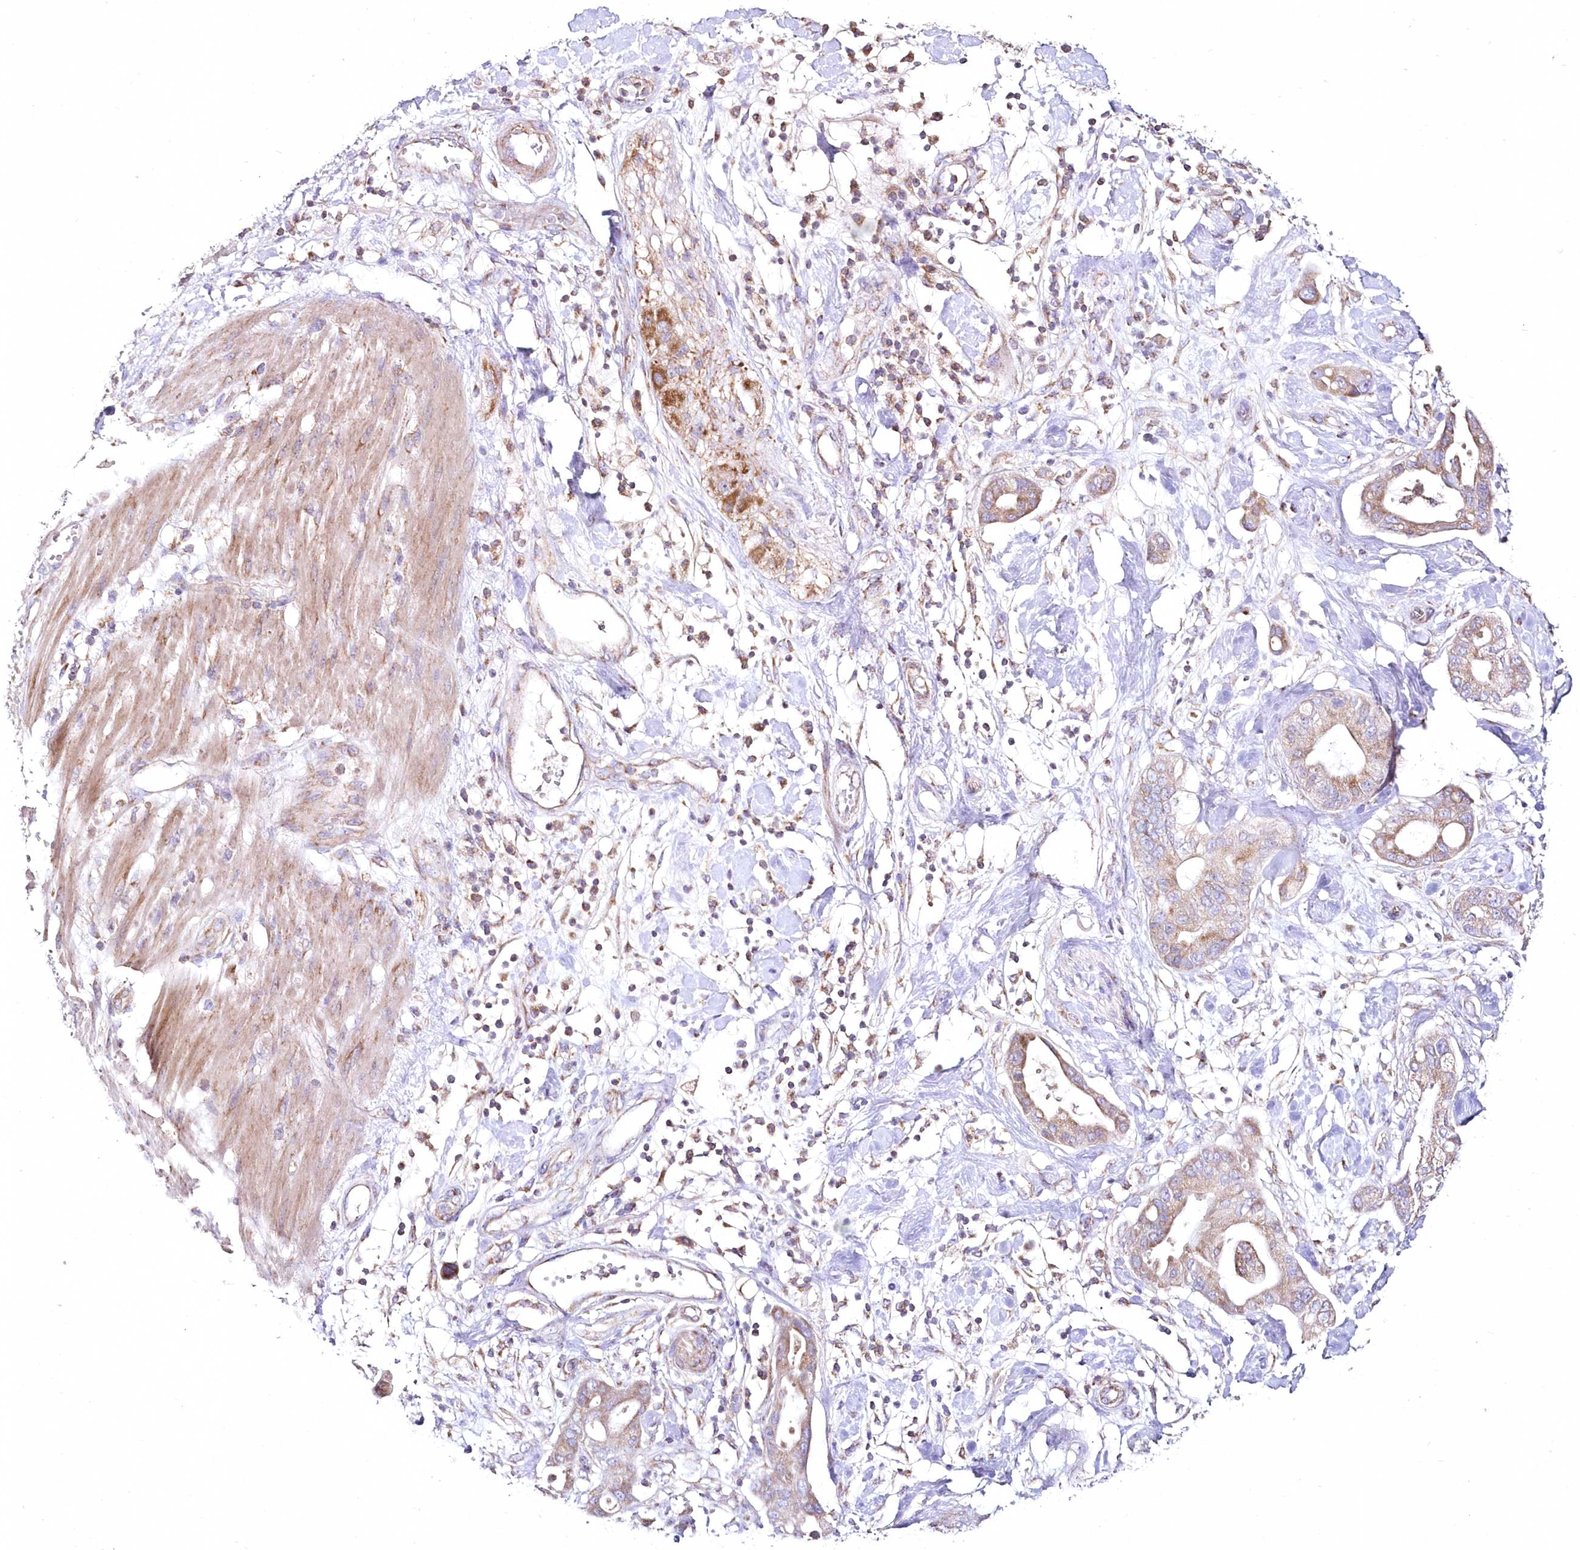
{"staining": {"intensity": "moderate", "quantity": ">75%", "location": "cytoplasmic/membranous"}, "tissue": "pancreatic cancer", "cell_type": "Tumor cells", "image_type": "cancer", "snomed": [{"axis": "morphology", "description": "Adenocarcinoma, NOS"}, {"axis": "morphology", "description": "Adenocarcinoma, metastatic, NOS"}, {"axis": "topography", "description": "Lymph node"}, {"axis": "topography", "description": "Pancreas"}, {"axis": "topography", "description": "Duodenum"}], "caption": "Metastatic adenocarcinoma (pancreatic) stained for a protein (brown) shows moderate cytoplasmic/membranous positive positivity in about >75% of tumor cells.", "gene": "DNA2", "patient": {"sex": "female", "age": 64}}